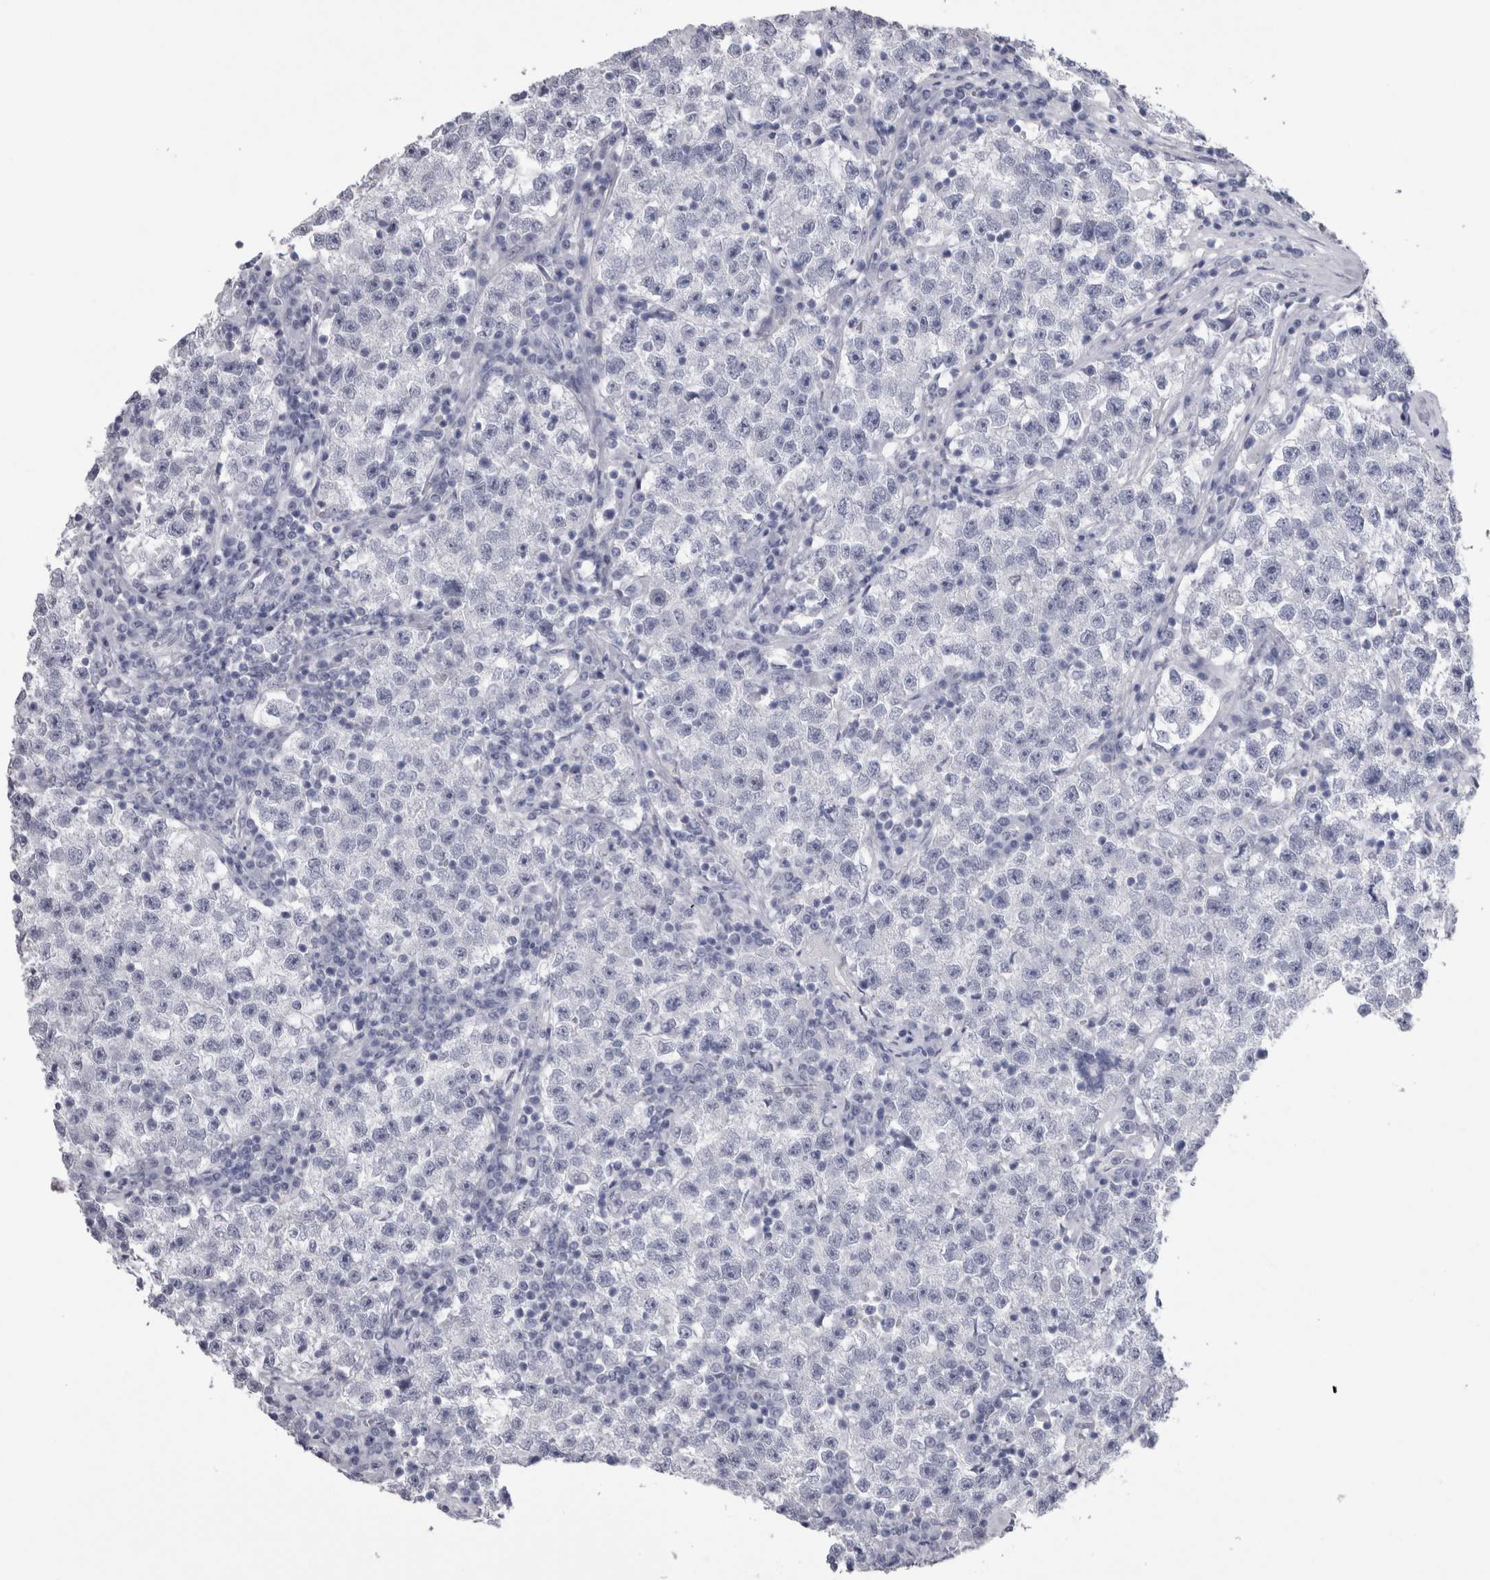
{"staining": {"intensity": "negative", "quantity": "none", "location": "none"}, "tissue": "testis cancer", "cell_type": "Tumor cells", "image_type": "cancer", "snomed": [{"axis": "morphology", "description": "Seminoma, NOS"}, {"axis": "topography", "description": "Testis"}], "caption": "Immunohistochemistry (IHC) micrograph of testis cancer (seminoma) stained for a protein (brown), which displays no positivity in tumor cells.", "gene": "PTH", "patient": {"sex": "male", "age": 22}}